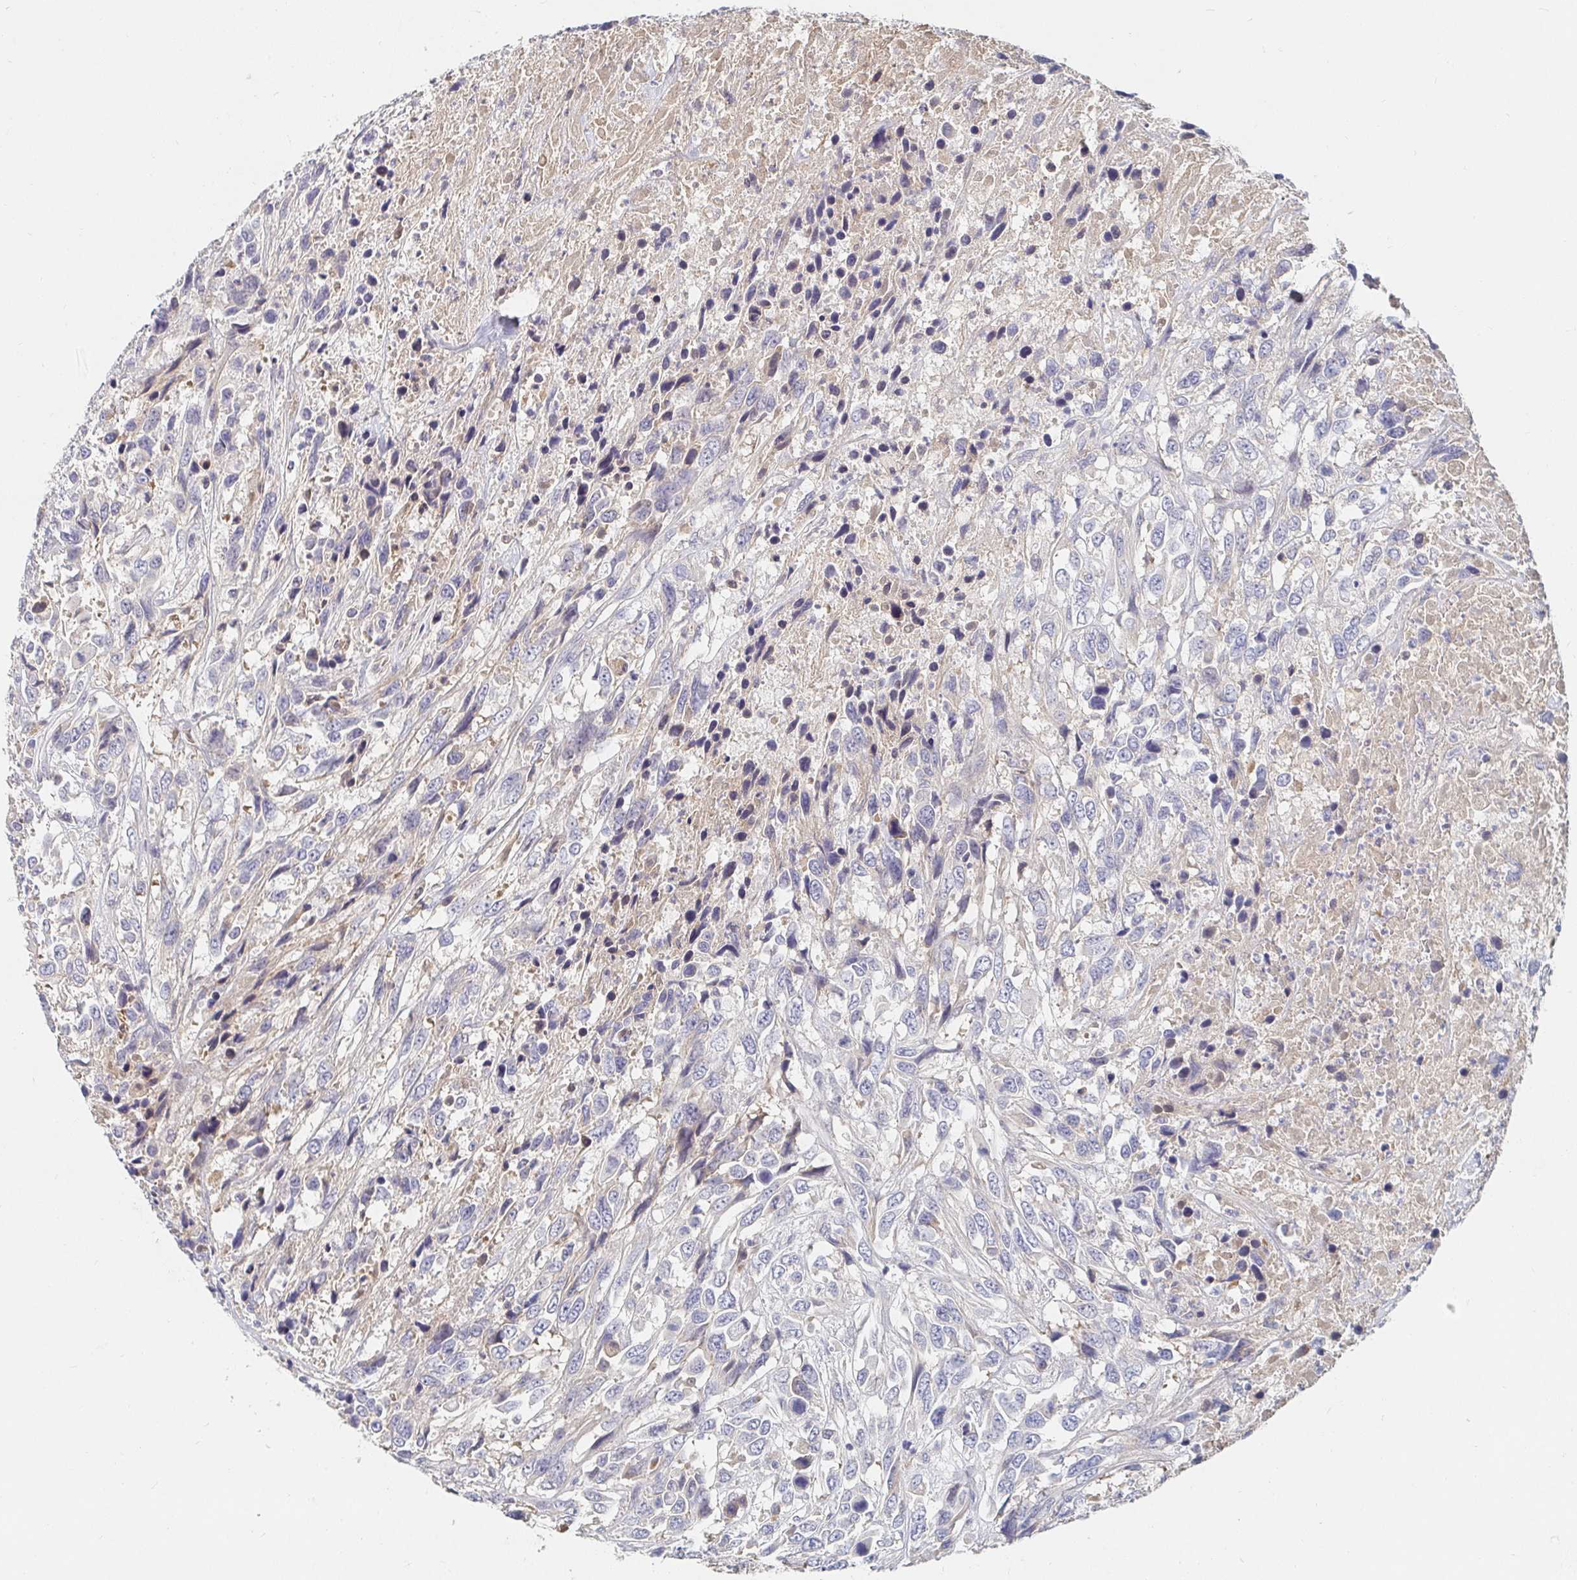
{"staining": {"intensity": "negative", "quantity": "none", "location": "none"}, "tissue": "urothelial cancer", "cell_type": "Tumor cells", "image_type": "cancer", "snomed": [{"axis": "morphology", "description": "Urothelial carcinoma, High grade"}, {"axis": "topography", "description": "Urinary bladder"}], "caption": "This histopathology image is of urothelial carcinoma (high-grade) stained with immunohistochemistry (IHC) to label a protein in brown with the nuclei are counter-stained blue. There is no positivity in tumor cells.", "gene": "NME9", "patient": {"sex": "female", "age": 70}}